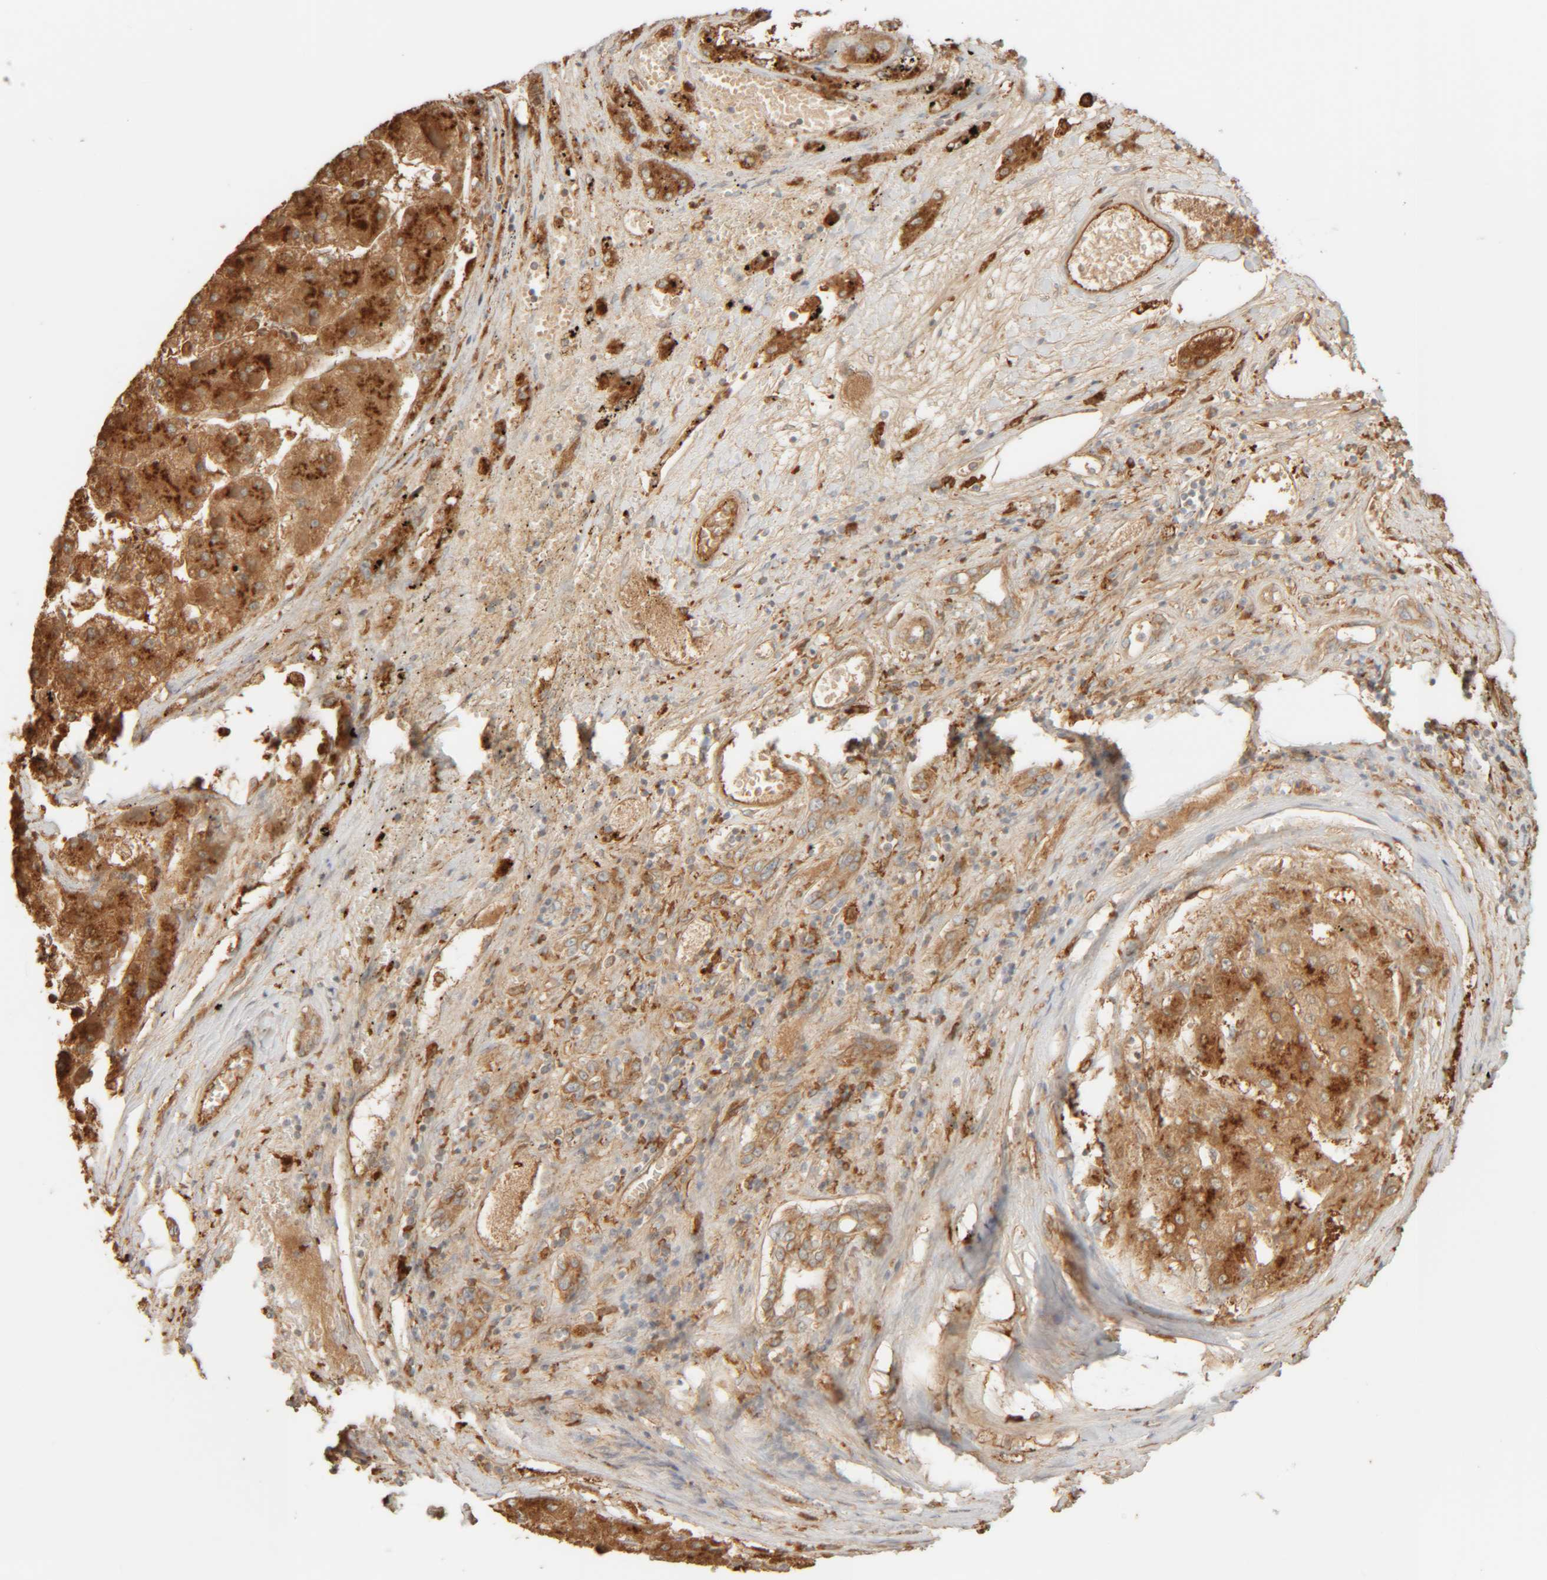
{"staining": {"intensity": "strong", "quantity": ">75%", "location": "cytoplasmic/membranous"}, "tissue": "liver cancer", "cell_type": "Tumor cells", "image_type": "cancer", "snomed": [{"axis": "morphology", "description": "Carcinoma, Hepatocellular, NOS"}, {"axis": "topography", "description": "Liver"}], "caption": "Immunohistochemical staining of hepatocellular carcinoma (liver) demonstrates high levels of strong cytoplasmic/membranous positivity in about >75% of tumor cells.", "gene": "TMEM192", "patient": {"sex": "female", "age": 73}}